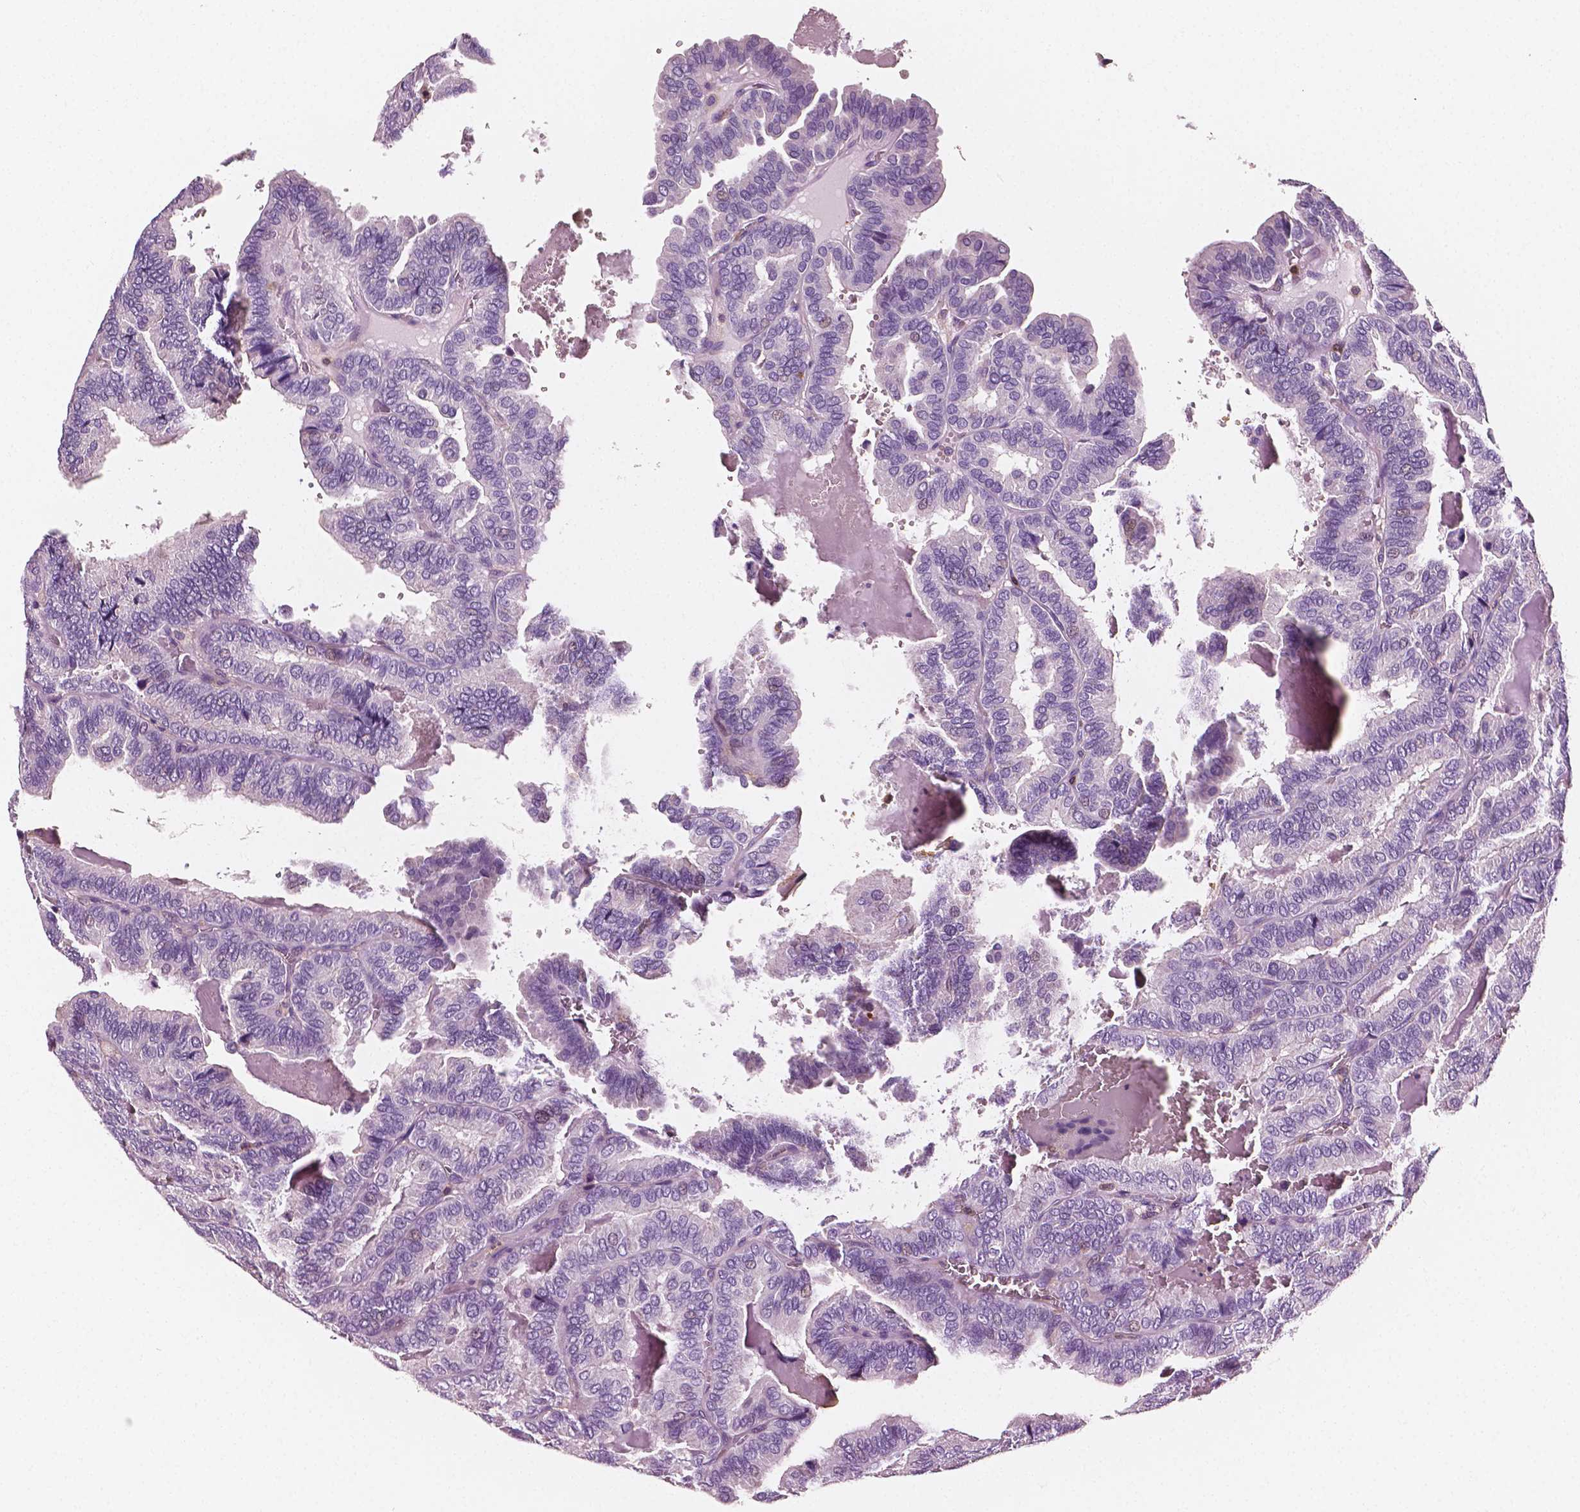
{"staining": {"intensity": "negative", "quantity": "none", "location": "none"}, "tissue": "thyroid cancer", "cell_type": "Tumor cells", "image_type": "cancer", "snomed": [{"axis": "morphology", "description": "Papillary adenocarcinoma, NOS"}, {"axis": "topography", "description": "Thyroid gland"}], "caption": "Tumor cells are negative for protein expression in human thyroid papillary adenocarcinoma. Nuclei are stained in blue.", "gene": "PTPRC", "patient": {"sex": "female", "age": 75}}